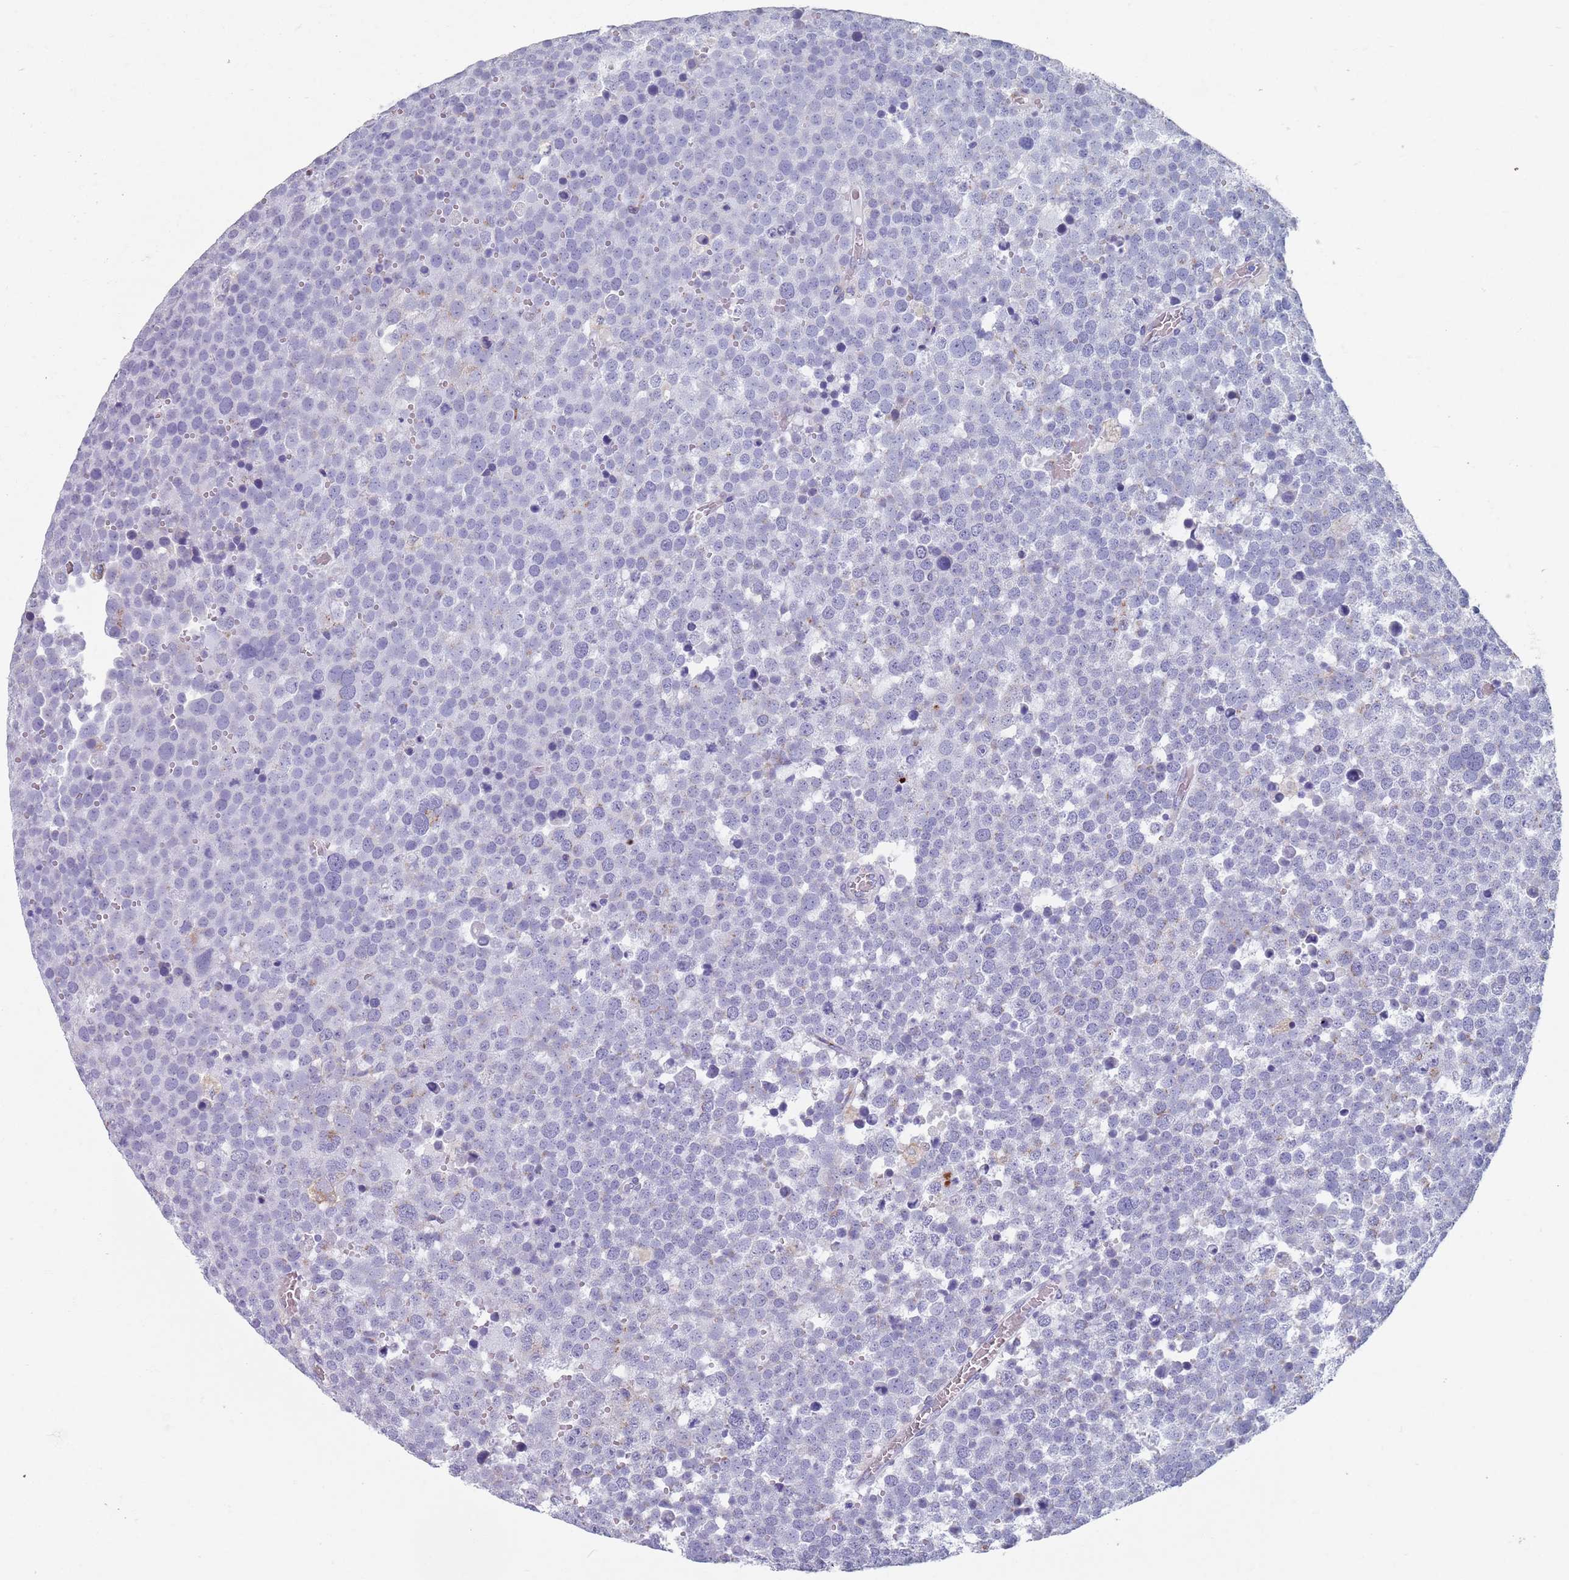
{"staining": {"intensity": "negative", "quantity": "none", "location": "none"}, "tissue": "testis cancer", "cell_type": "Tumor cells", "image_type": "cancer", "snomed": [{"axis": "morphology", "description": "Seminoma, NOS"}, {"axis": "topography", "description": "Testis"}], "caption": "DAB immunohistochemical staining of human testis seminoma exhibits no significant expression in tumor cells. (Brightfield microscopy of DAB (3,3'-diaminobenzidine) immunohistochemistry at high magnification).", "gene": "PLOD1", "patient": {"sex": "male", "age": 71}}